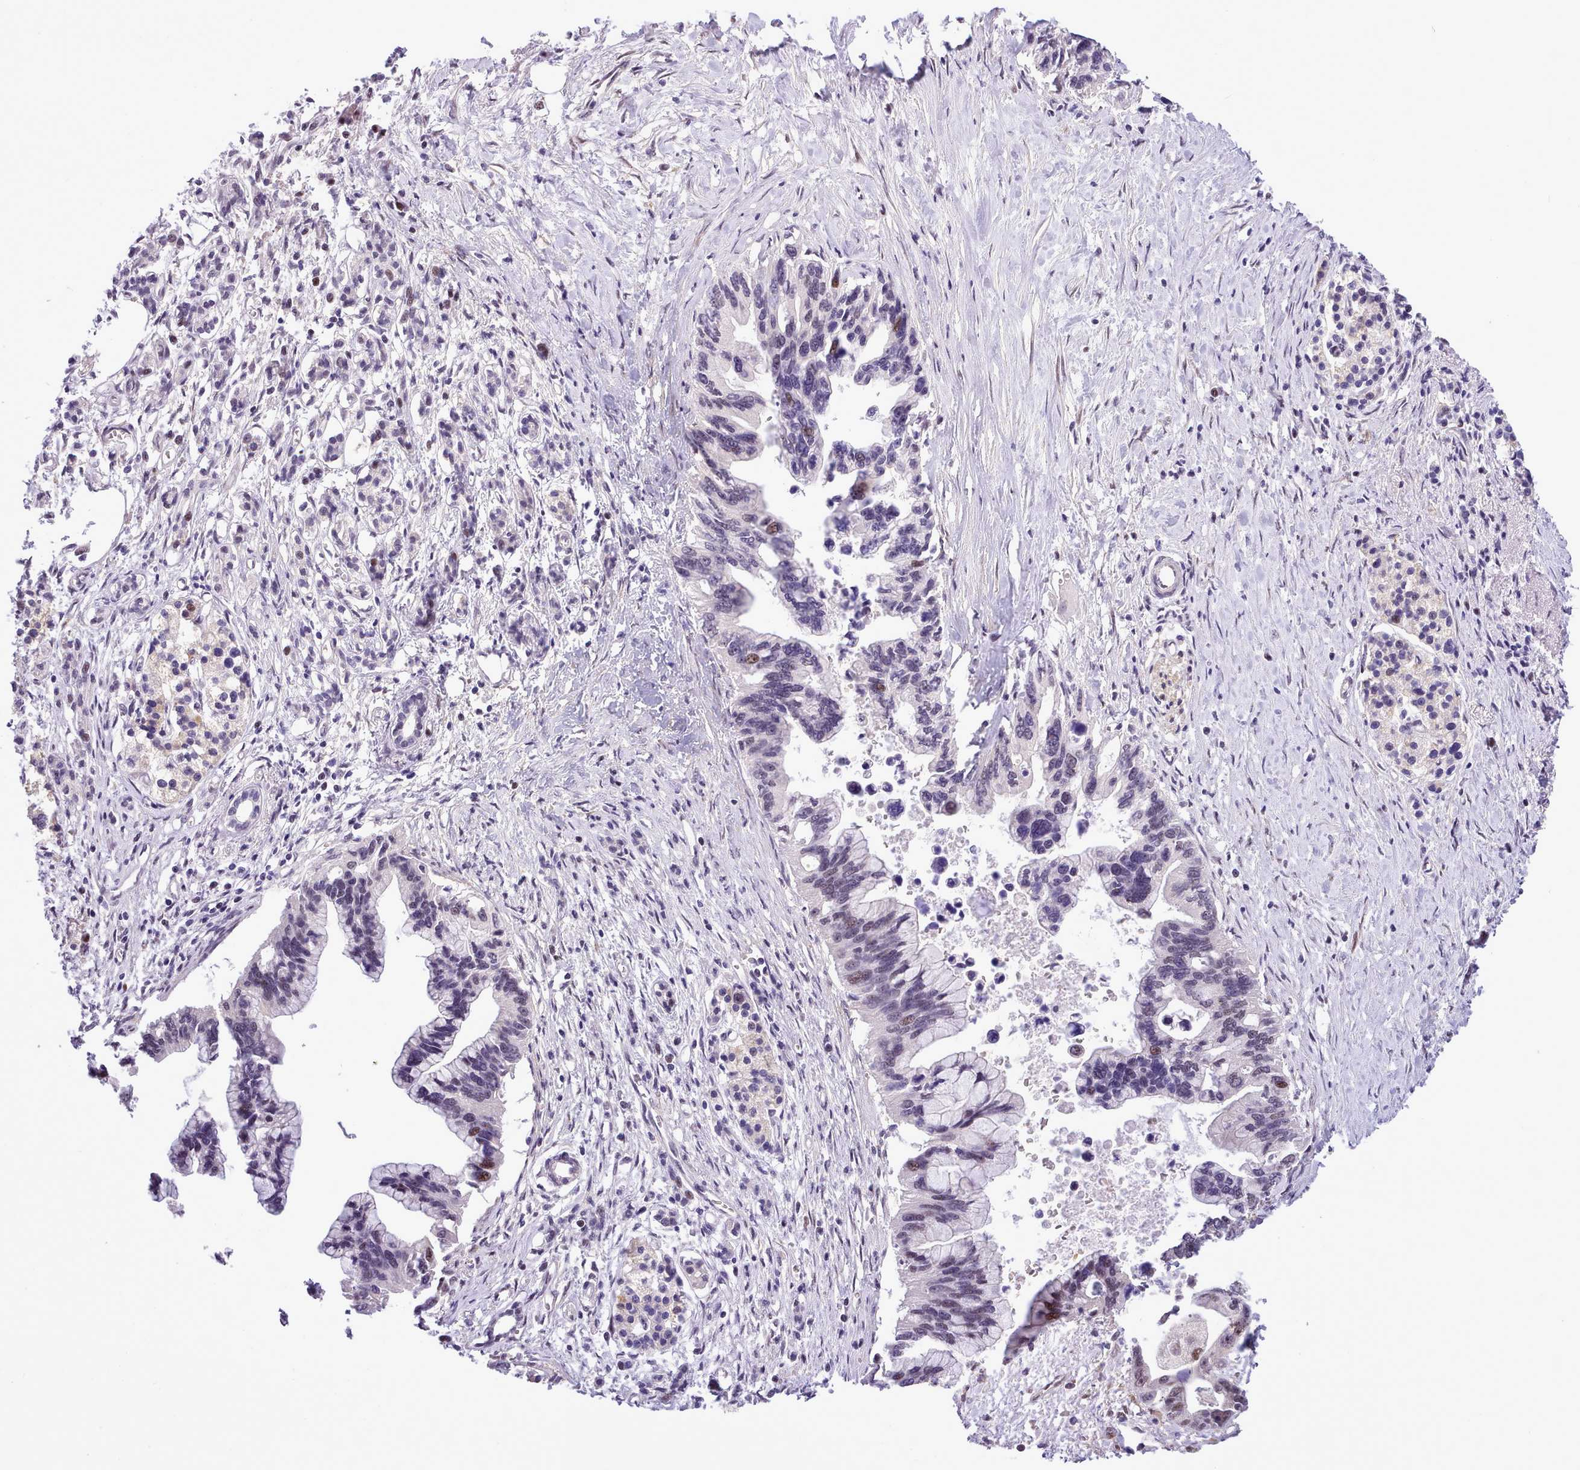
{"staining": {"intensity": "moderate", "quantity": "<25%", "location": "nuclear"}, "tissue": "pancreatic cancer", "cell_type": "Tumor cells", "image_type": "cancer", "snomed": [{"axis": "morphology", "description": "Adenocarcinoma, NOS"}, {"axis": "topography", "description": "Pancreas"}], "caption": "The image displays staining of adenocarcinoma (pancreatic), revealing moderate nuclear protein staining (brown color) within tumor cells. (DAB (3,3'-diaminobenzidine) IHC, brown staining for protein, blue staining for nuclei).", "gene": "HOXB7", "patient": {"sex": "female", "age": 83}}